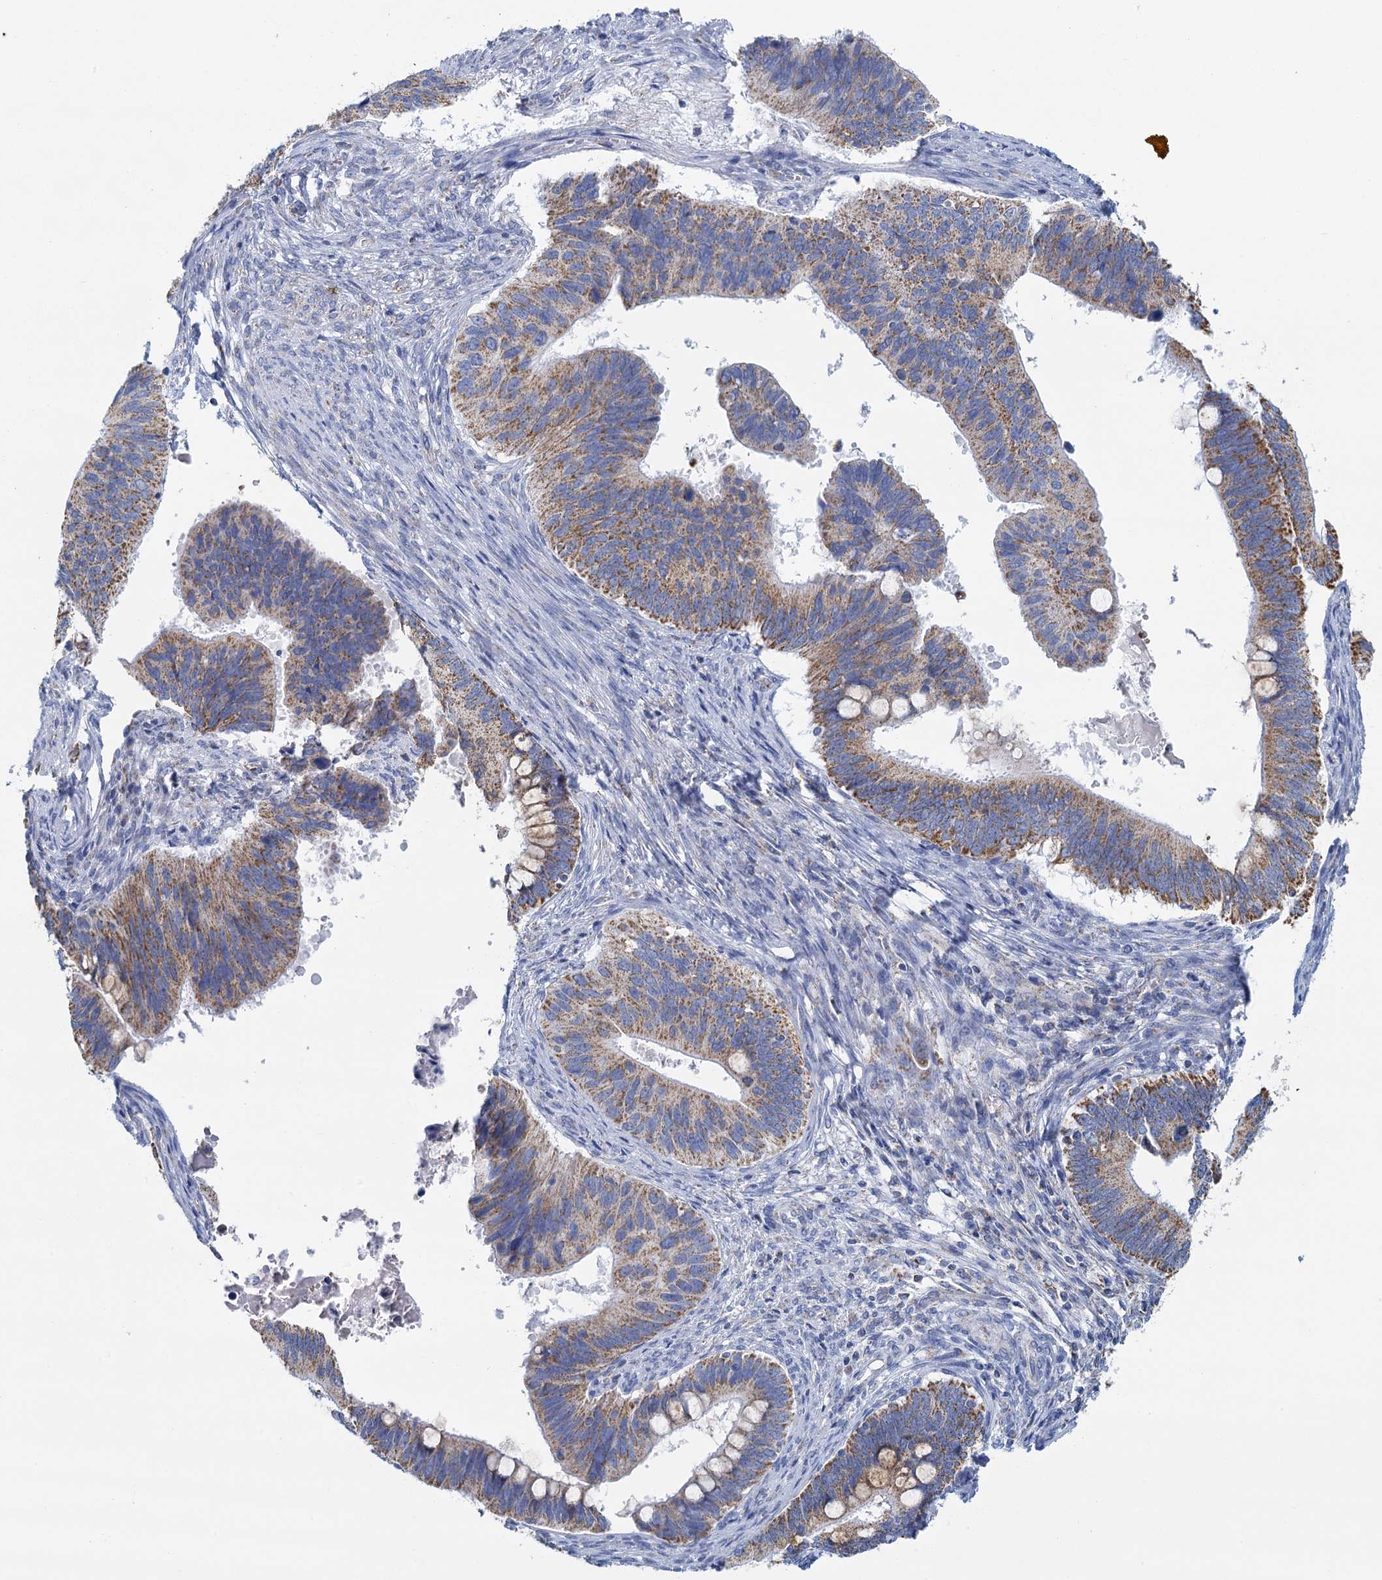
{"staining": {"intensity": "moderate", "quantity": ">75%", "location": "cytoplasmic/membranous"}, "tissue": "cervical cancer", "cell_type": "Tumor cells", "image_type": "cancer", "snomed": [{"axis": "morphology", "description": "Adenocarcinoma, NOS"}, {"axis": "topography", "description": "Cervix"}], "caption": "Protein expression analysis of human cervical cancer reveals moderate cytoplasmic/membranous expression in about >75% of tumor cells.", "gene": "CCP110", "patient": {"sex": "female", "age": 42}}